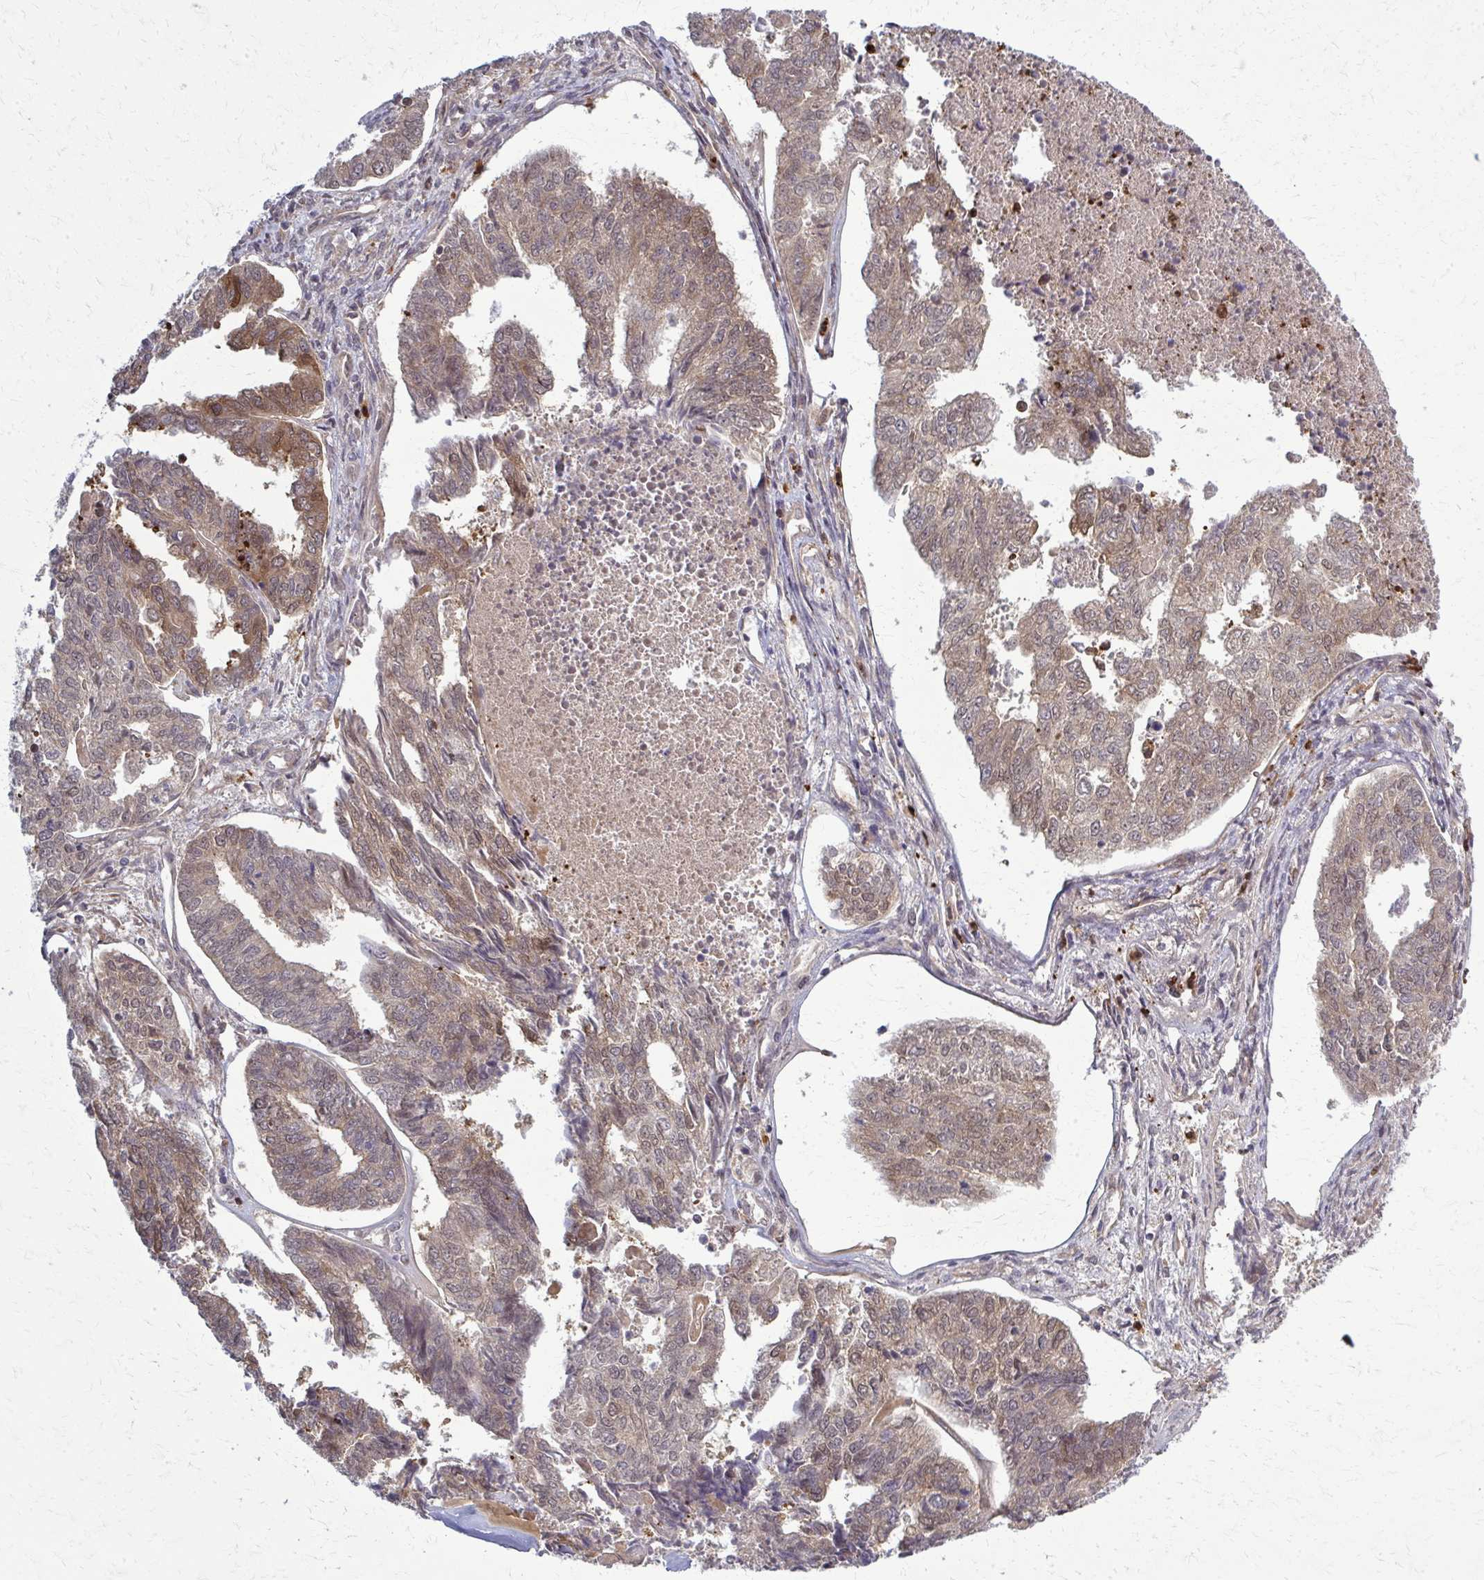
{"staining": {"intensity": "moderate", "quantity": "25%-75%", "location": "cytoplasmic/membranous"}, "tissue": "endometrial cancer", "cell_type": "Tumor cells", "image_type": "cancer", "snomed": [{"axis": "morphology", "description": "Adenocarcinoma, NOS"}, {"axis": "topography", "description": "Endometrium"}], "caption": "Brown immunohistochemical staining in endometrial adenocarcinoma displays moderate cytoplasmic/membranous positivity in approximately 25%-75% of tumor cells. (DAB (3,3'-diaminobenzidine) IHC with brightfield microscopy, high magnification).", "gene": "ZNF559", "patient": {"sex": "female", "age": 73}}